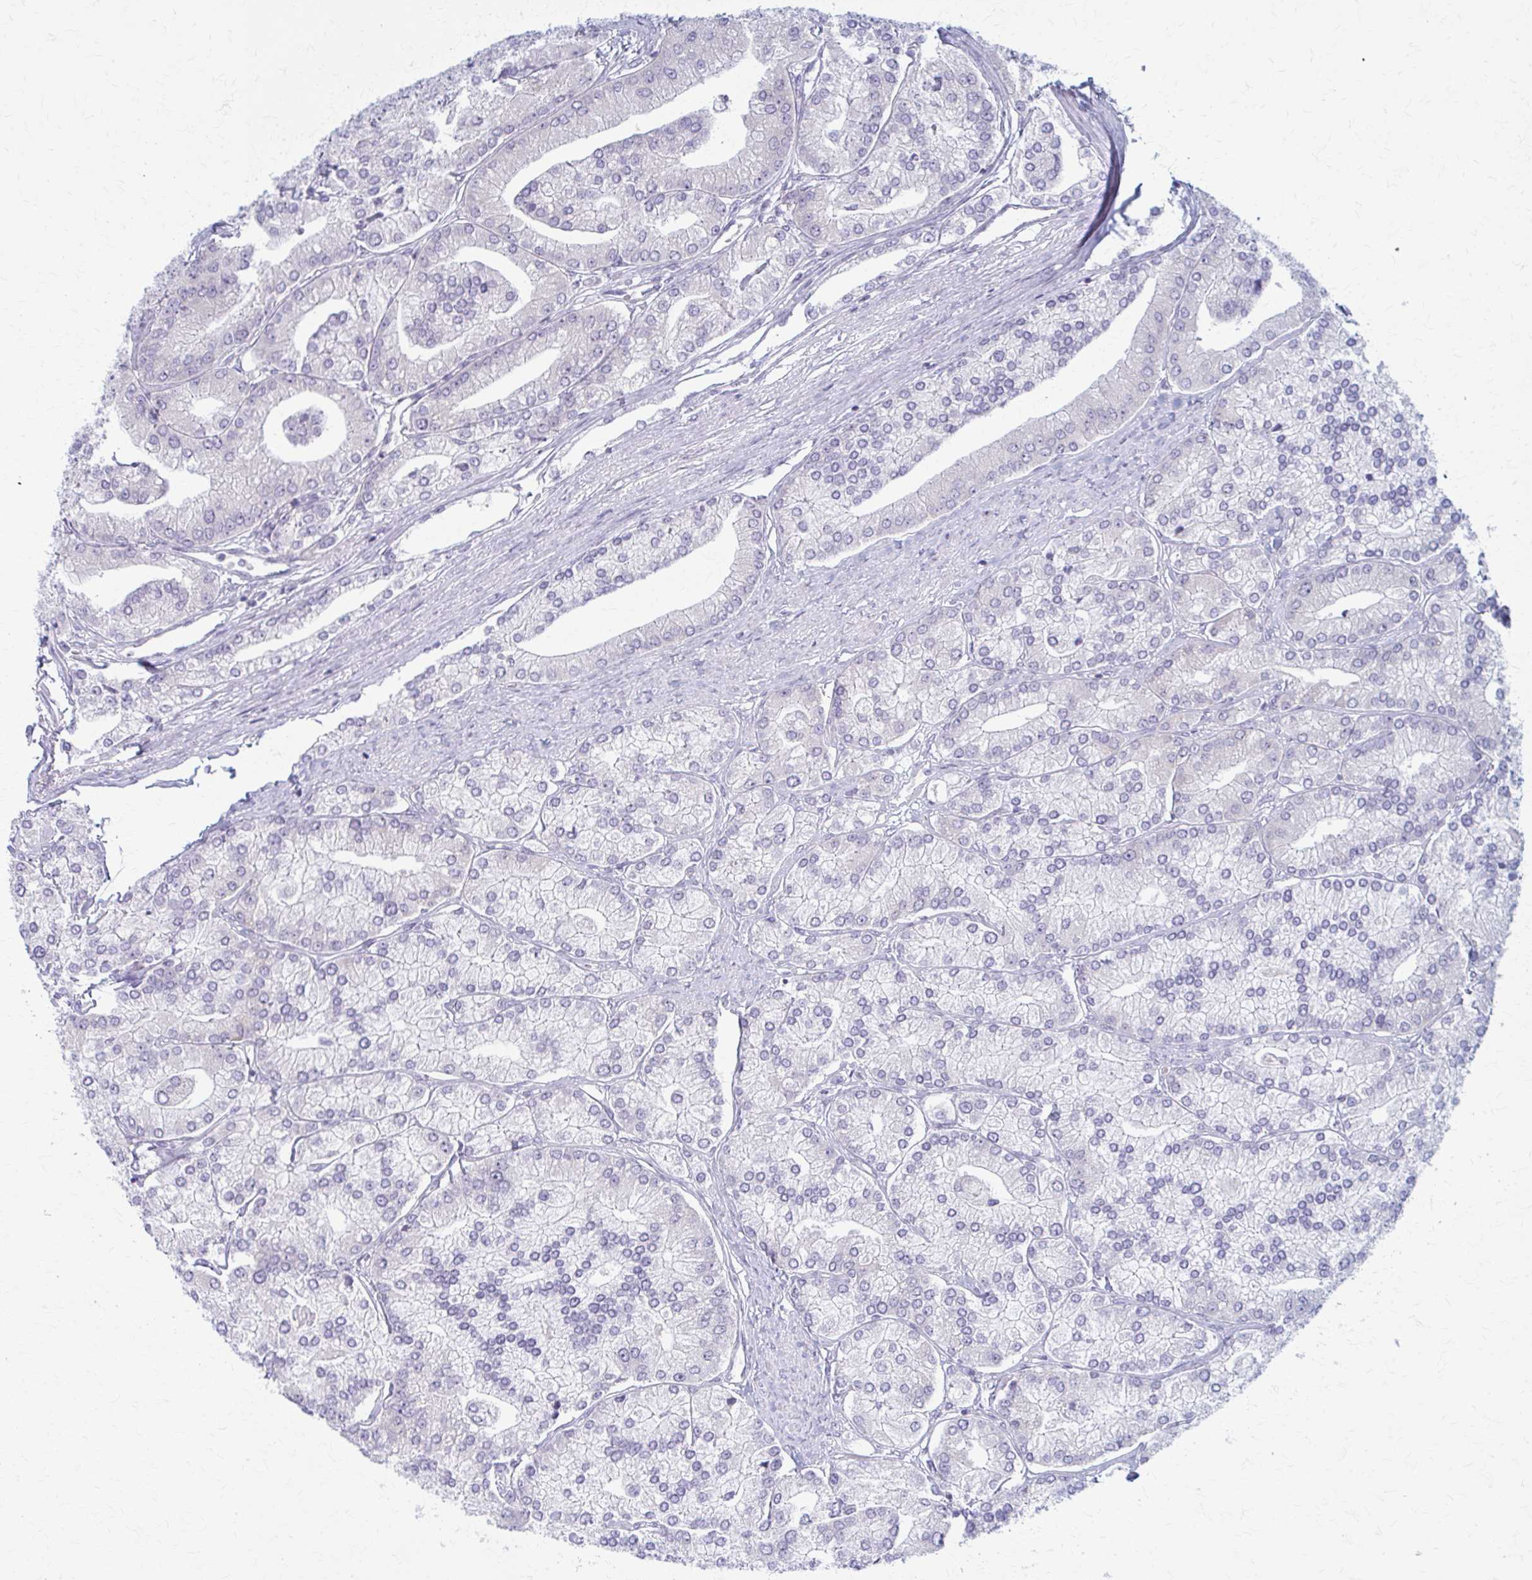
{"staining": {"intensity": "negative", "quantity": "none", "location": "none"}, "tissue": "prostate cancer", "cell_type": "Tumor cells", "image_type": "cancer", "snomed": [{"axis": "morphology", "description": "Adenocarcinoma, High grade"}, {"axis": "topography", "description": "Prostate"}], "caption": "DAB (3,3'-diaminobenzidine) immunohistochemical staining of prostate adenocarcinoma (high-grade) displays no significant expression in tumor cells.", "gene": "PRKRA", "patient": {"sex": "male", "age": 61}}